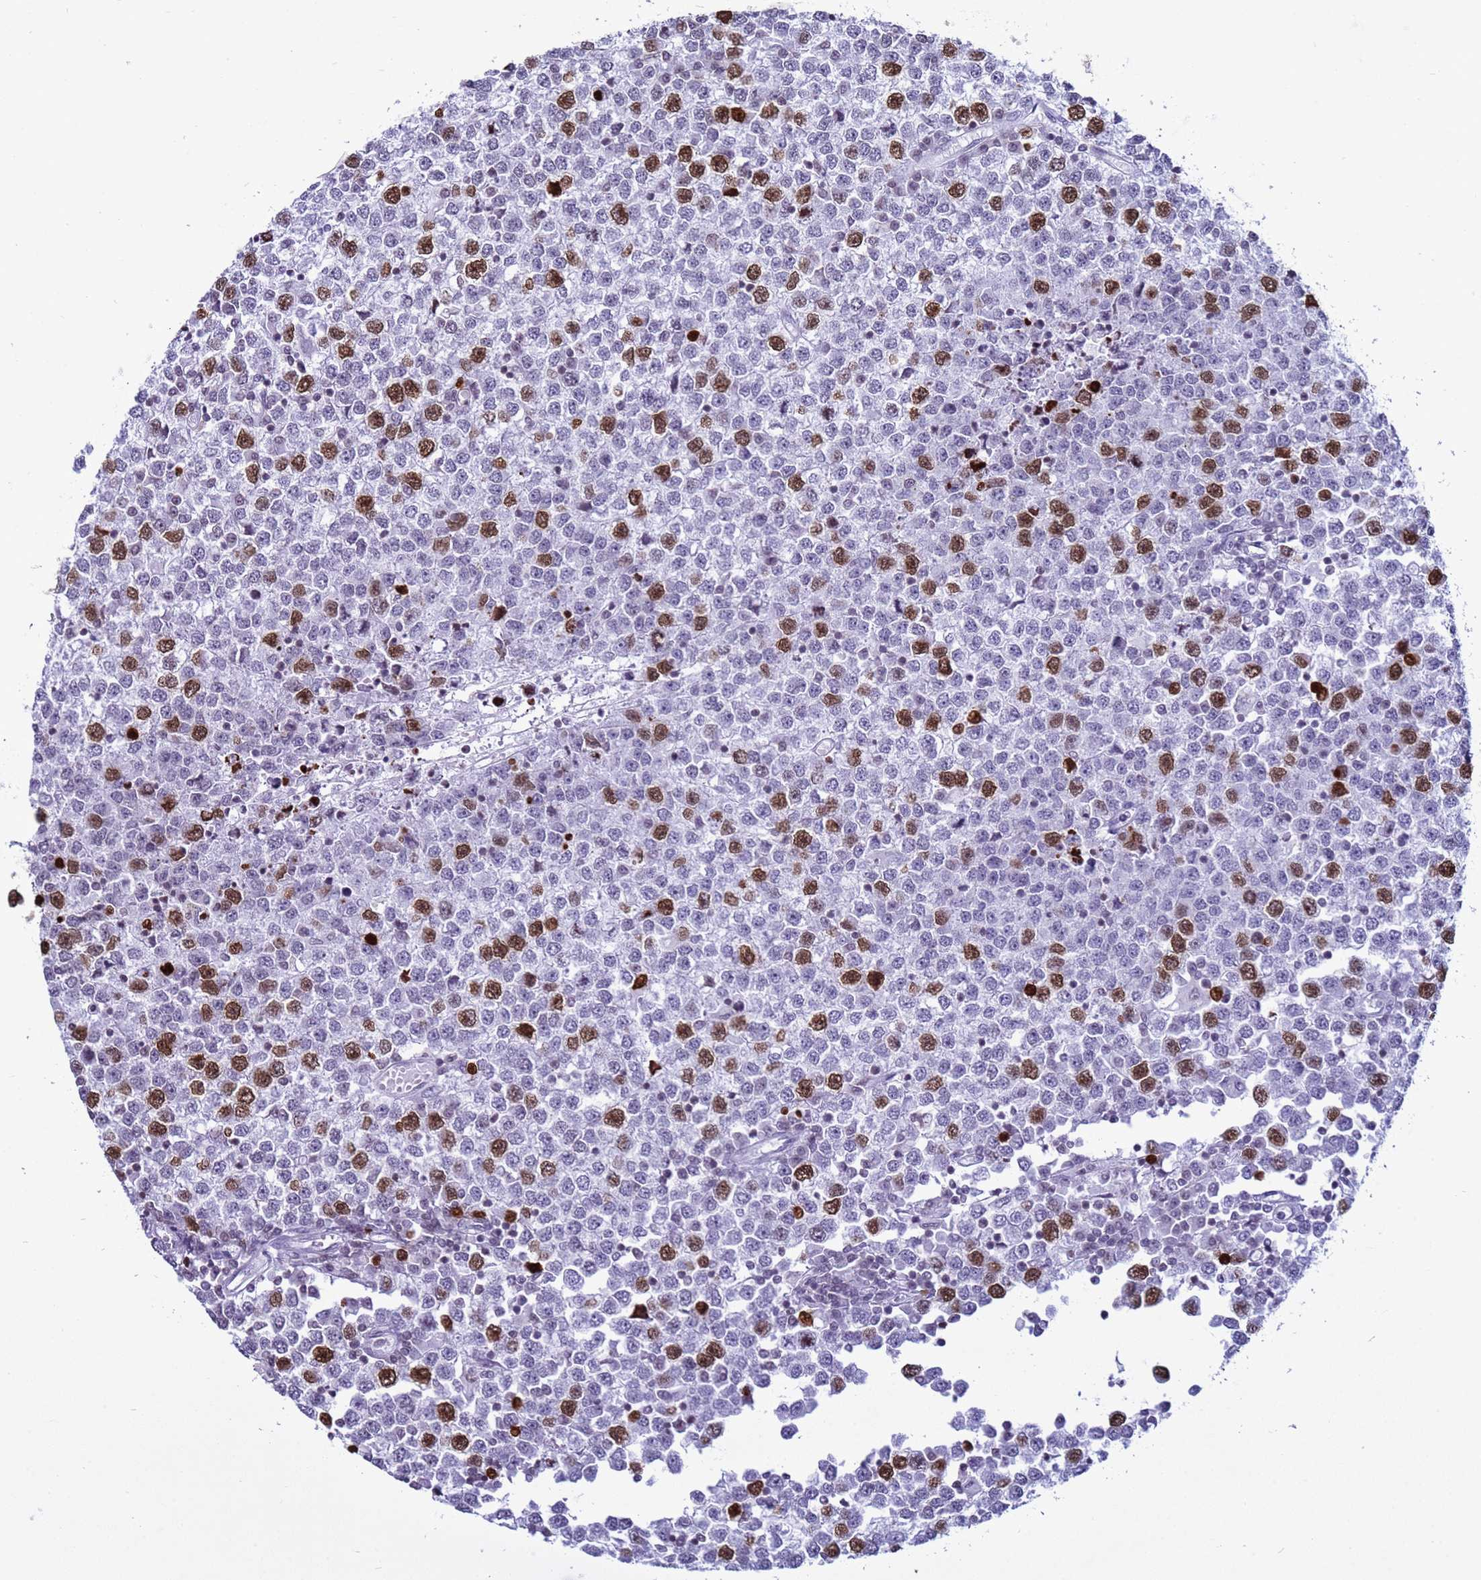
{"staining": {"intensity": "strong", "quantity": "25%-75%", "location": "nuclear"}, "tissue": "testis cancer", "cell_type": "Tumor cells", "image_type": "cancer", "snomed": [{"axis": "morphology", "description": "Seminoma, NOS"}, {"axis": "topography", "description": "Testis"}], "caption": "The histopathology image shows staining of testis cancer (seminoma), revealing strong nuclear protein staining (brown color) within tumor cells.", "gene": "H4C8", "patient": {"sex": "male", "age": 65}}